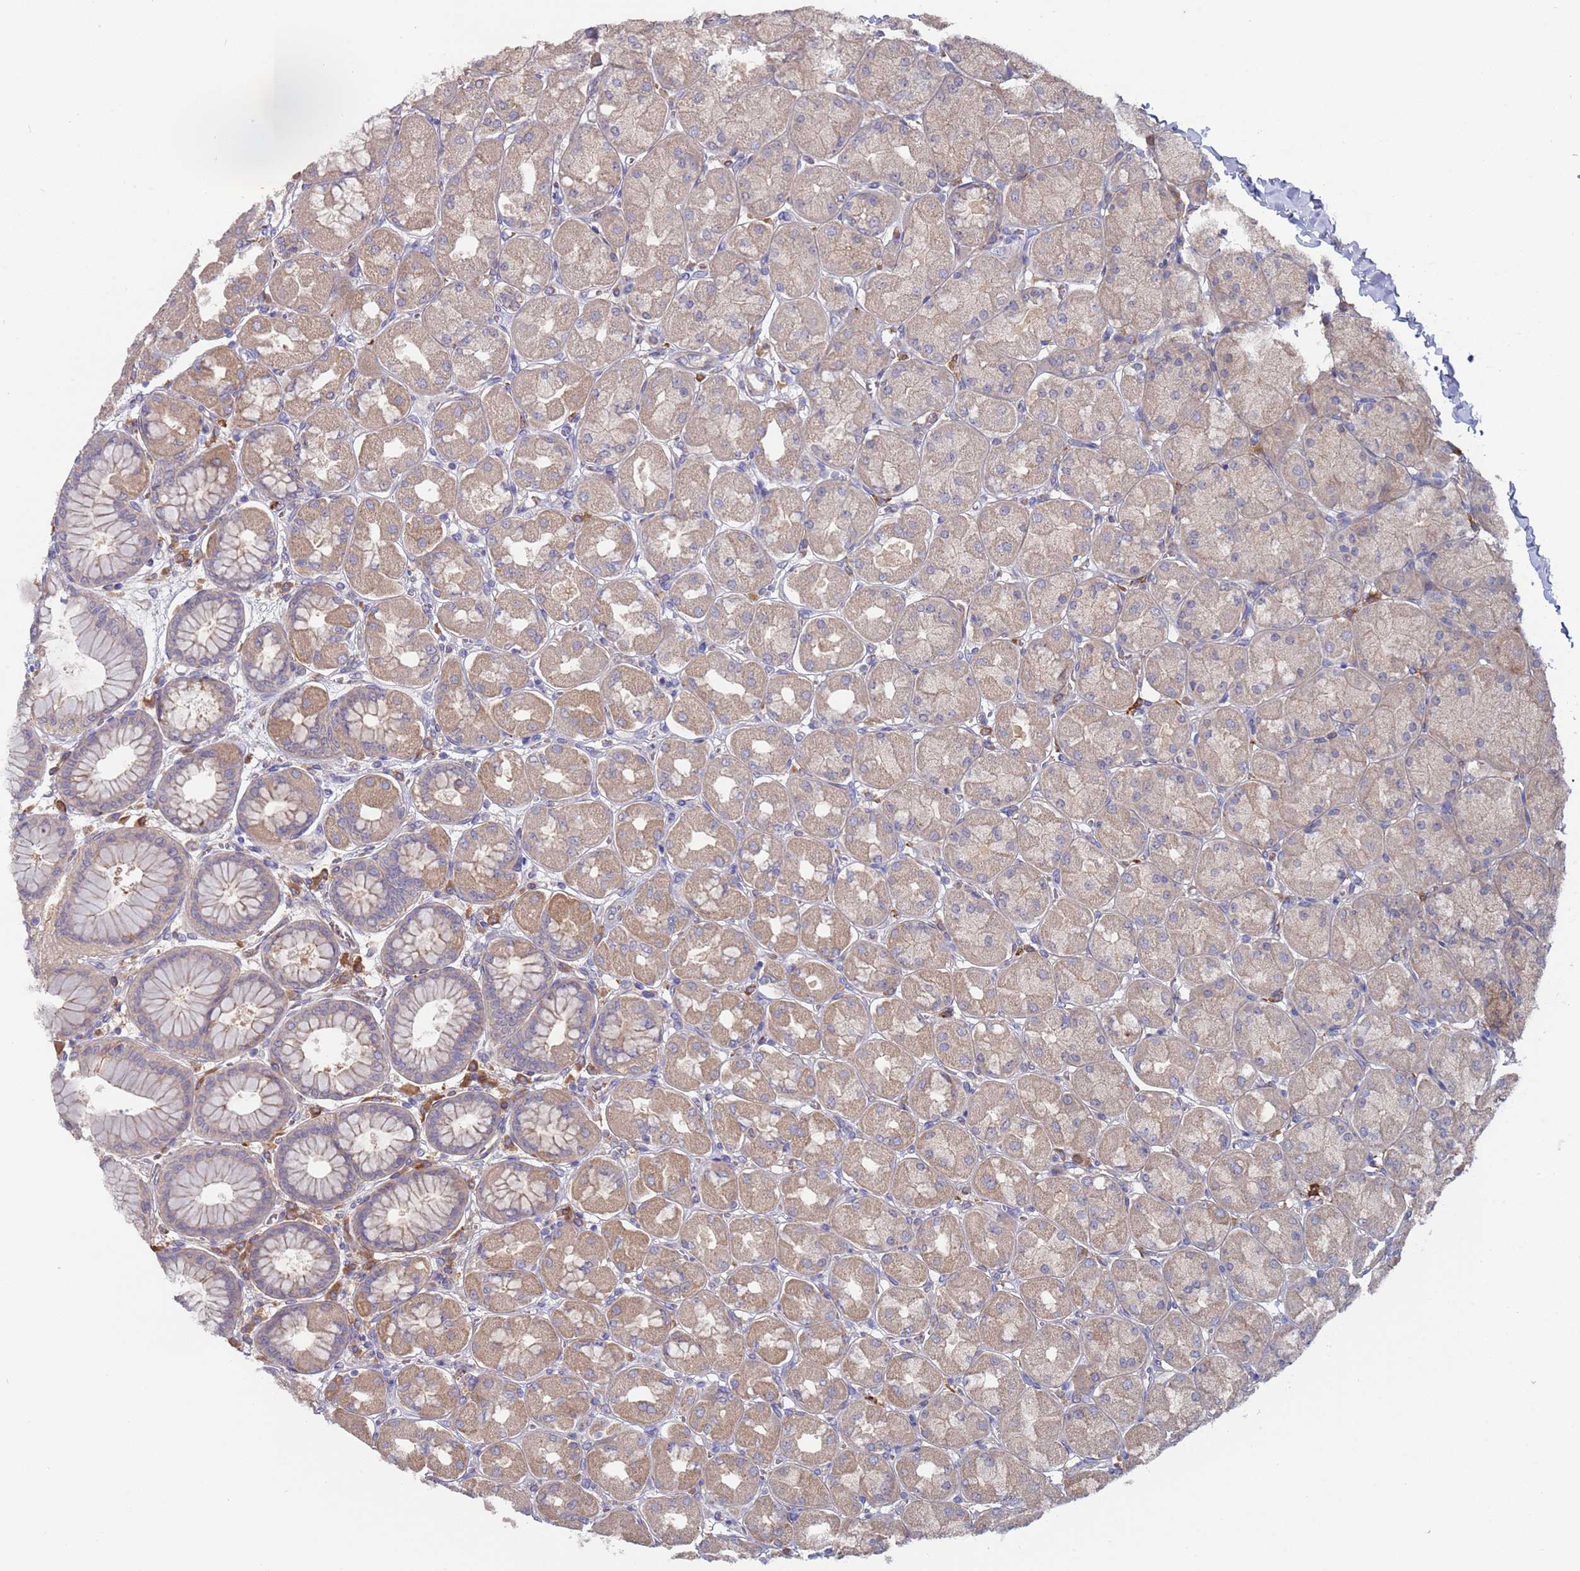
{"staining": {"intensity": "weak", "quantity": "25%-75%", "location": "cytoplasmic/membranous"}, "tissue": "stomach", "cell_type": "Glandular cells", "image_type": "normal", "snomed": [{"axis": "morphology", "description": "Normal tissue, NOS"}, {"axis": "topography", "description": "Stomach, upper"}], "caption": "Protein expression analysis of benign stomach exhibits weak cytoplasmic/membranous expression in about 25%-75% of glandular cells.", "gene": "MALRD1", "patient": {"sex": "female", "age": 56}}